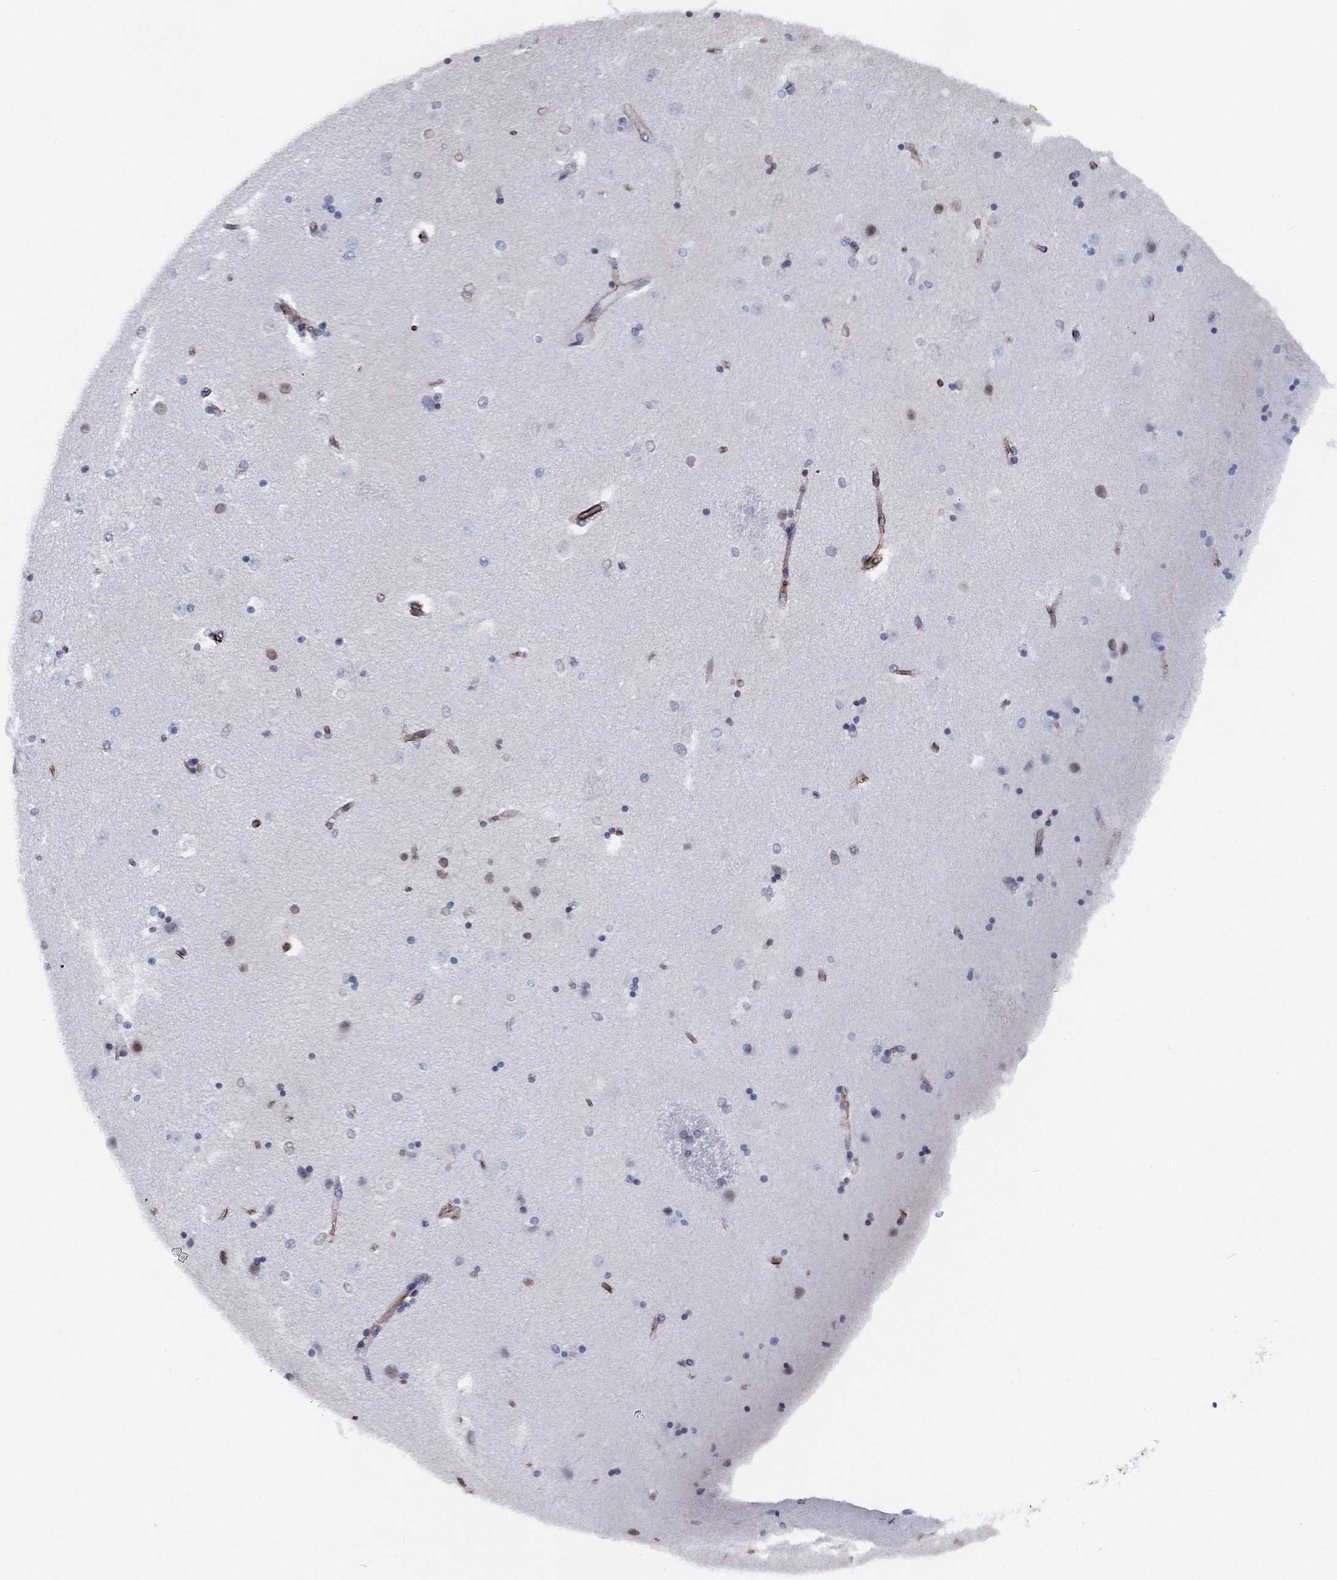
{"staining": {"intensity": "moderate", "quantity": "<25%", "location": "nuclear"}, "tissue": "caudate", "cell_type": "Glial cells", "image_type": "normal", "snomed": [{"axis": "morphology", "description": "Normal tissue, NOS"}, {"axis": "topography", "description": "Lateral ventricle wall"}], "caption": "Human caudate stained with a protein marker demonstrates moderate staining in glial cells.", "gene": "MAS1", "patient": {"sex": "male", "age": 51}}